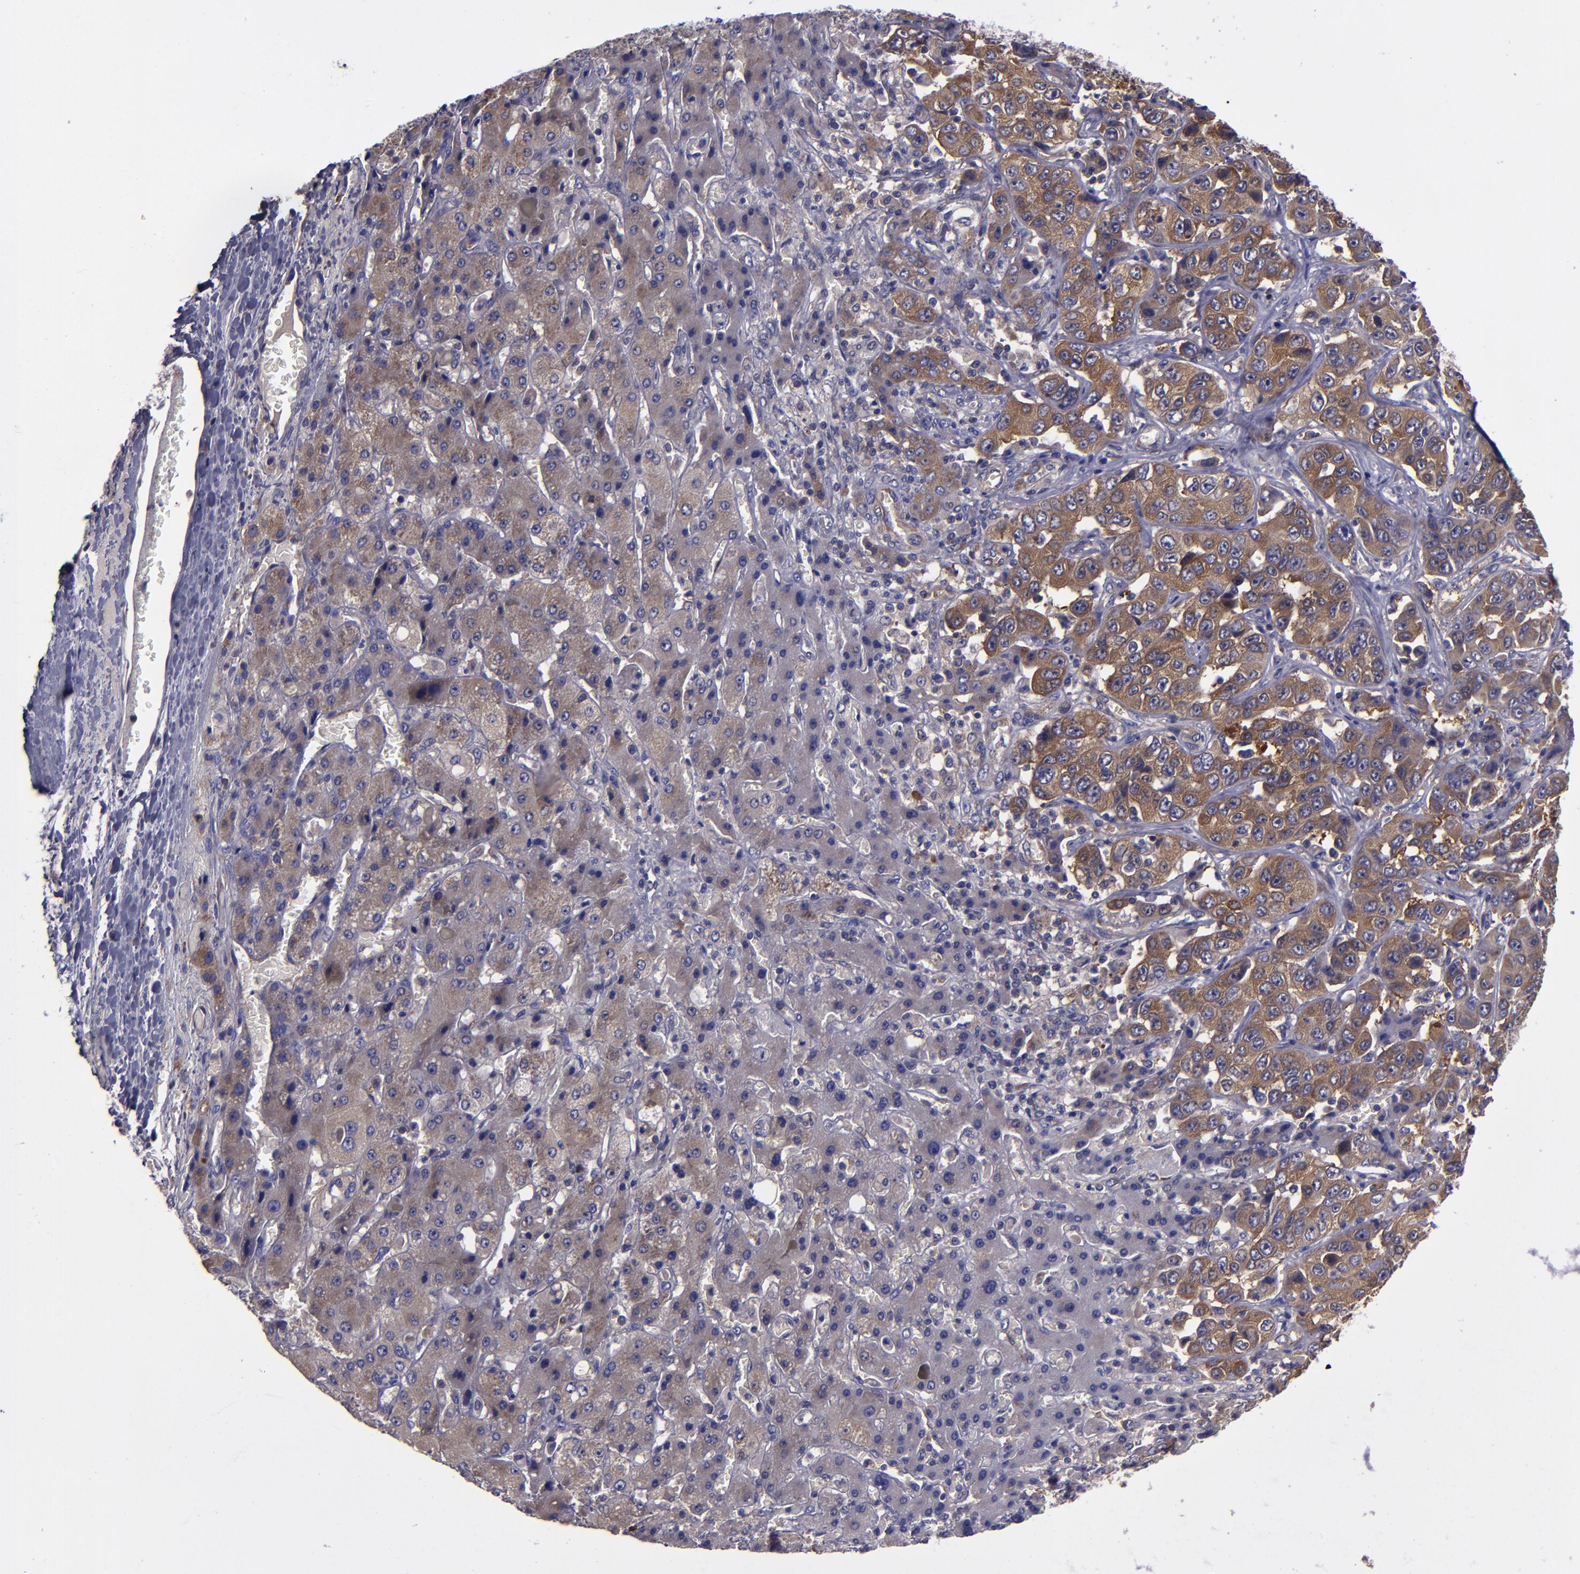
{"staining": {"intensity": "moderate", "quantity": ">75%", "location": "cytoplasmic/membranous"}, "tissue": "liver cancer", "cell_type": "Tumor cells", "image_type": "cancer", "snomed": [{"axis": "morphology", "description": "Cholangiocarcinoma"}, {"axis": "topography", "description": "Liver"}], "caption": "Liver cancer stained with immunohistochemistry shows moderate cytoplasmic/membranous expression in about >75% of tumor cells.", "gene": "CARS1", "patient": {"sex": "female", "age": 52}}